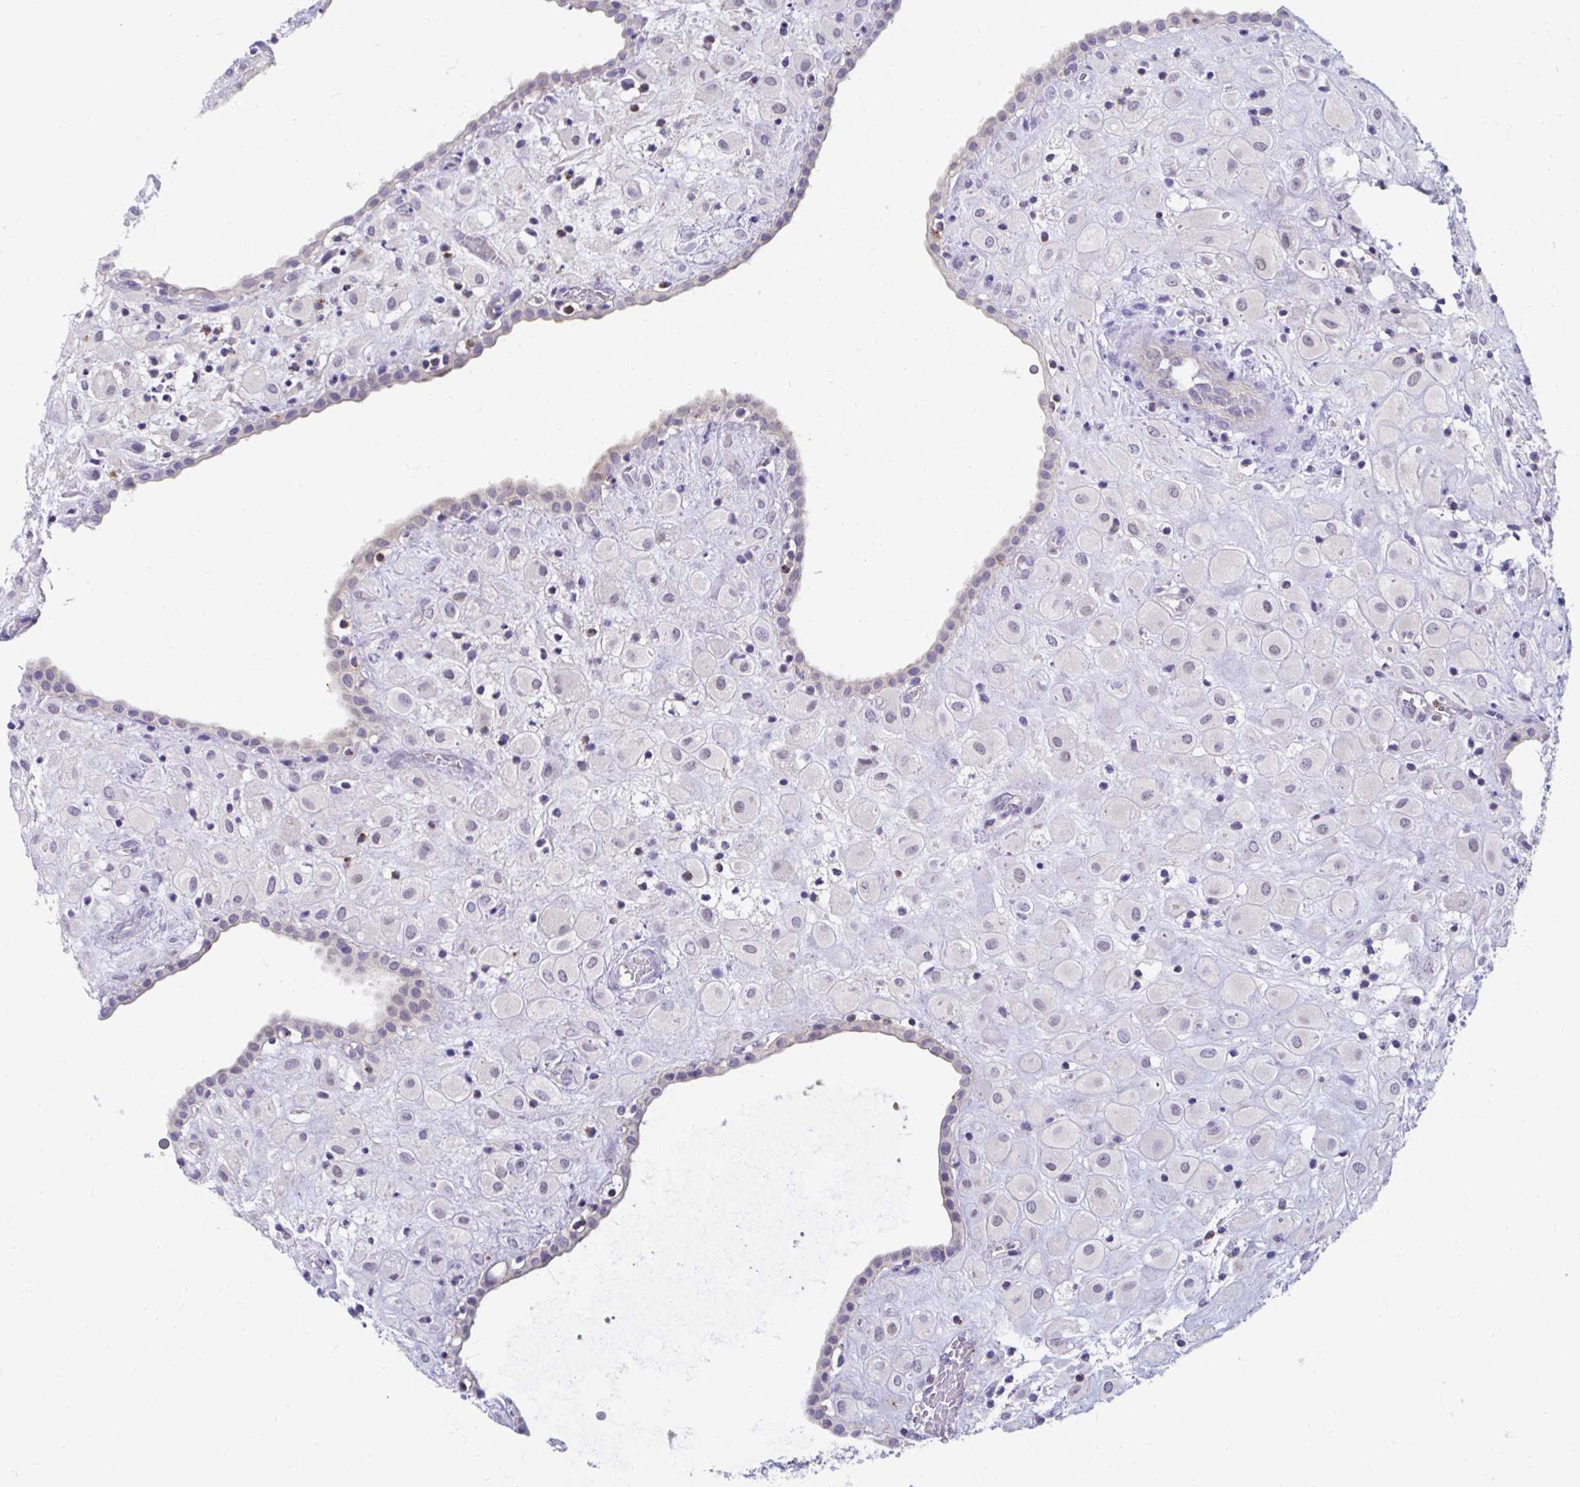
{"staining": {"intensity": "negative", "quantity": "none", "location": "none"}, "tissue": "placenta", "cell_type": "Decidual cells", "image_type": "normal", "snomed": [{"axis": "morphology", "description": "Normal tissue, NOS"}, {"axis": "topography", "description": "Placenta"}], "caption": "The immunohistochemistry histopathology image has no significant positivity in decidual cells of placenta. (DAB immunohistochemistry with hematoxylin counter stain).", "gene": "C19orf81", "patient": {"sex": "female", "age": 24}}